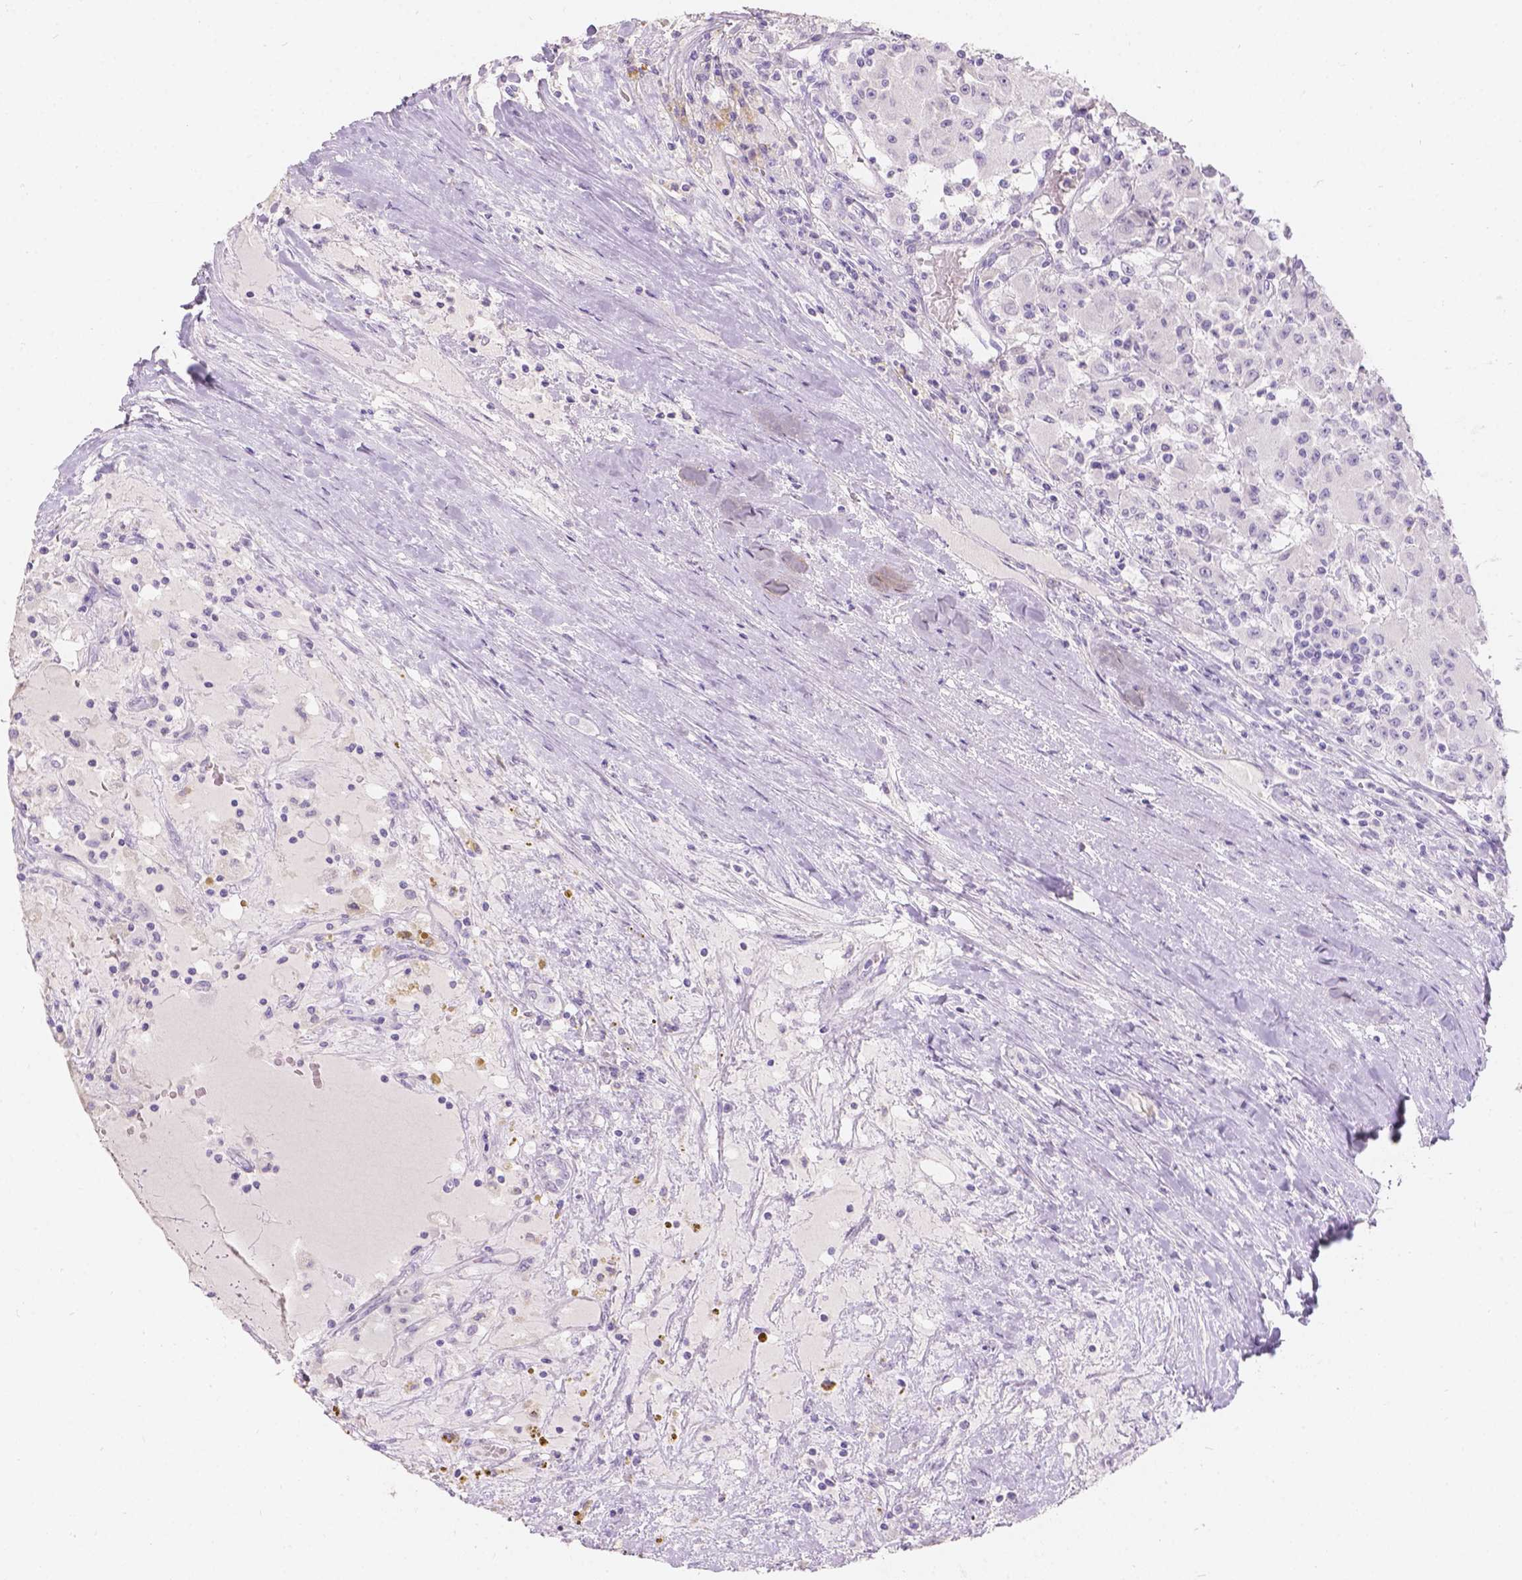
{"staining": {"intensity": "negative", "quantity": "none", "location": "none"}, "tissue": "renal cancer", "cell_type": "Tumor cells", "image_type": "cancer", "snomed": [{"axis": "morphology", "description": "Adenocarcinoma, NOS"}, {"axis": "topography", "description": "Kidney"}], "caption": "Renal cancer stained for a protein using immunohistochemistry (IHC) exhibits no positivity tumor cells.", "gene": "HTN3", "patient": {"sex": "female", "age": 67}}